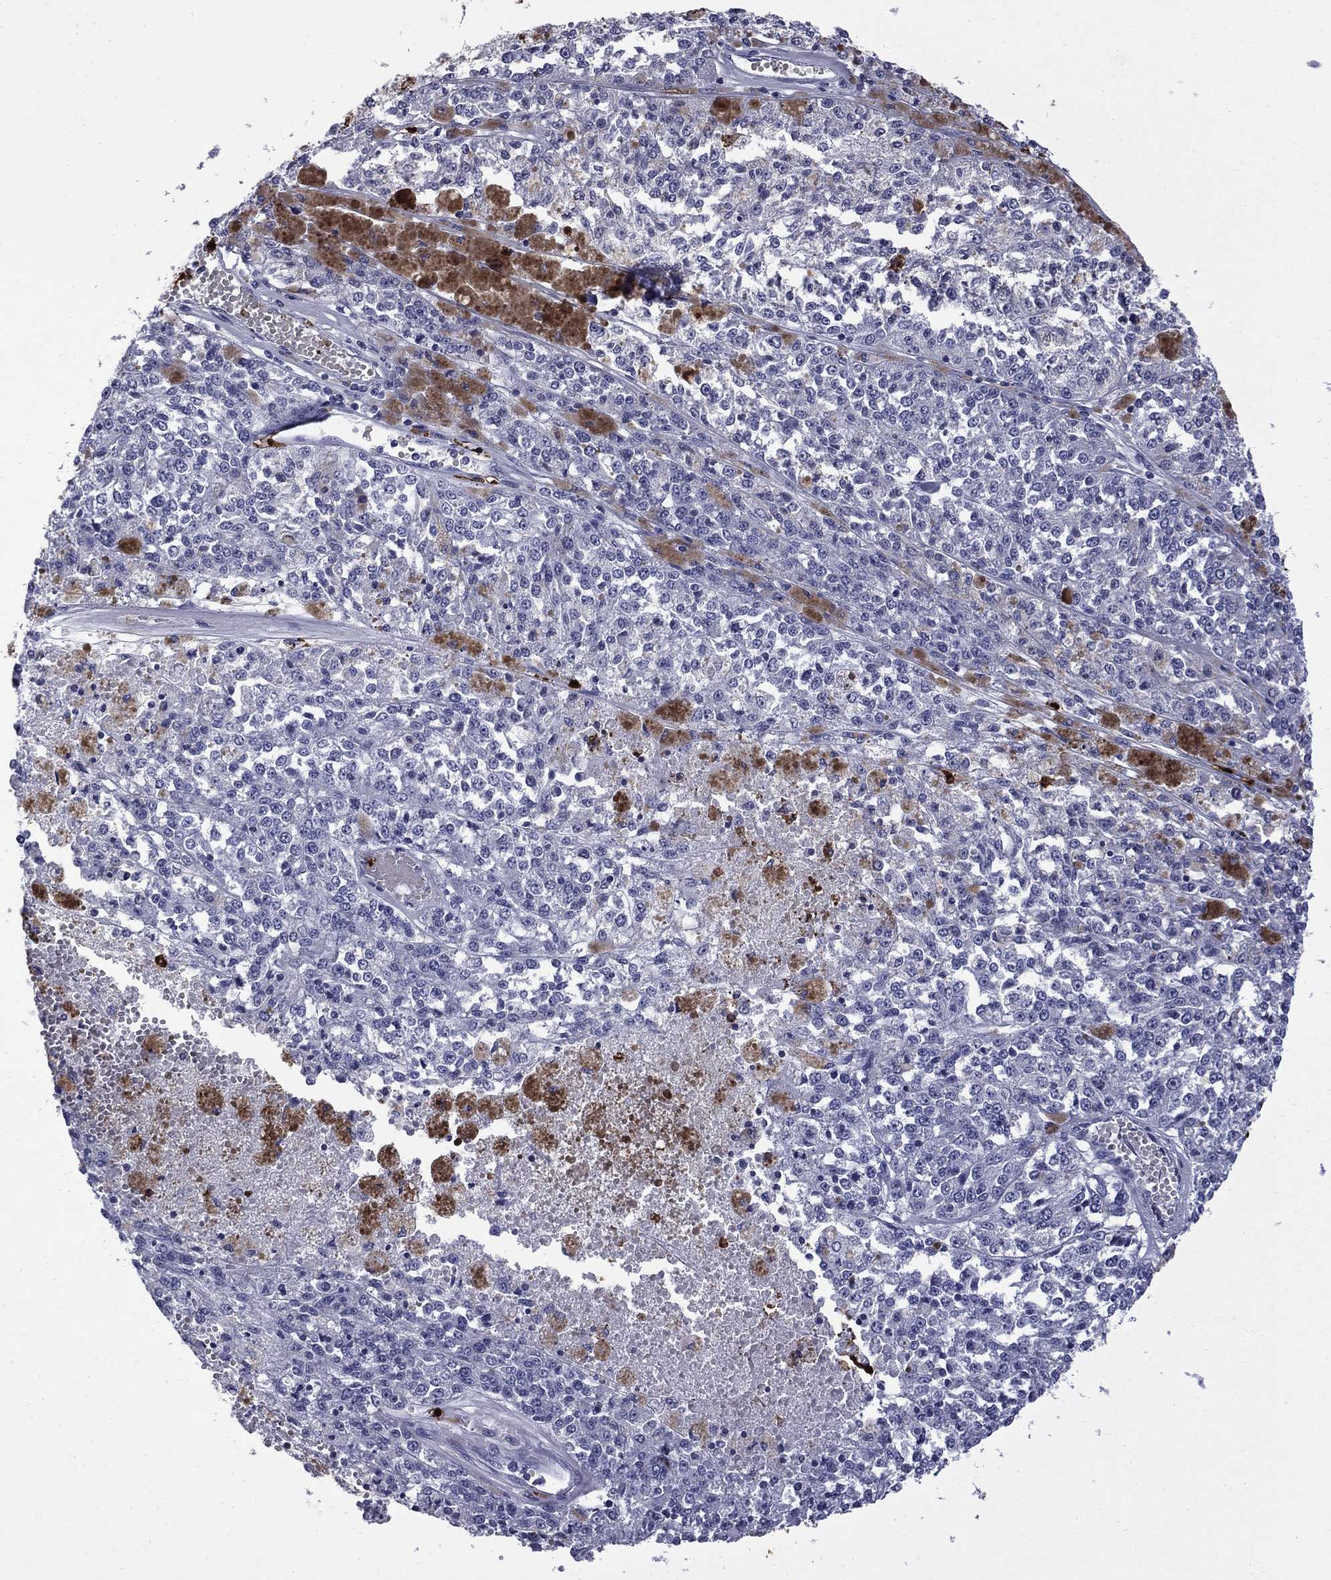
{"staining": {"intensity": "negative", "quantity": "none", "location": "none"}, "tissue": "melanoma", "cell_type": "Tumor cells", "image_type": "cancer", "snomed": [{"axis": "morphology", "description": "Malignant melanoma, Metastatic site"}, {"axis": "topography", "description": "Lymph node"}], "caption": "A high-resolution micrograph shows immunohistochemistry (IHC) staining of malignant melanoma (metastatic site), which exhibits no significant expression in tumor cells.", "gene": "TRIM29", "patient": {"sex": "female", "age": 64}}